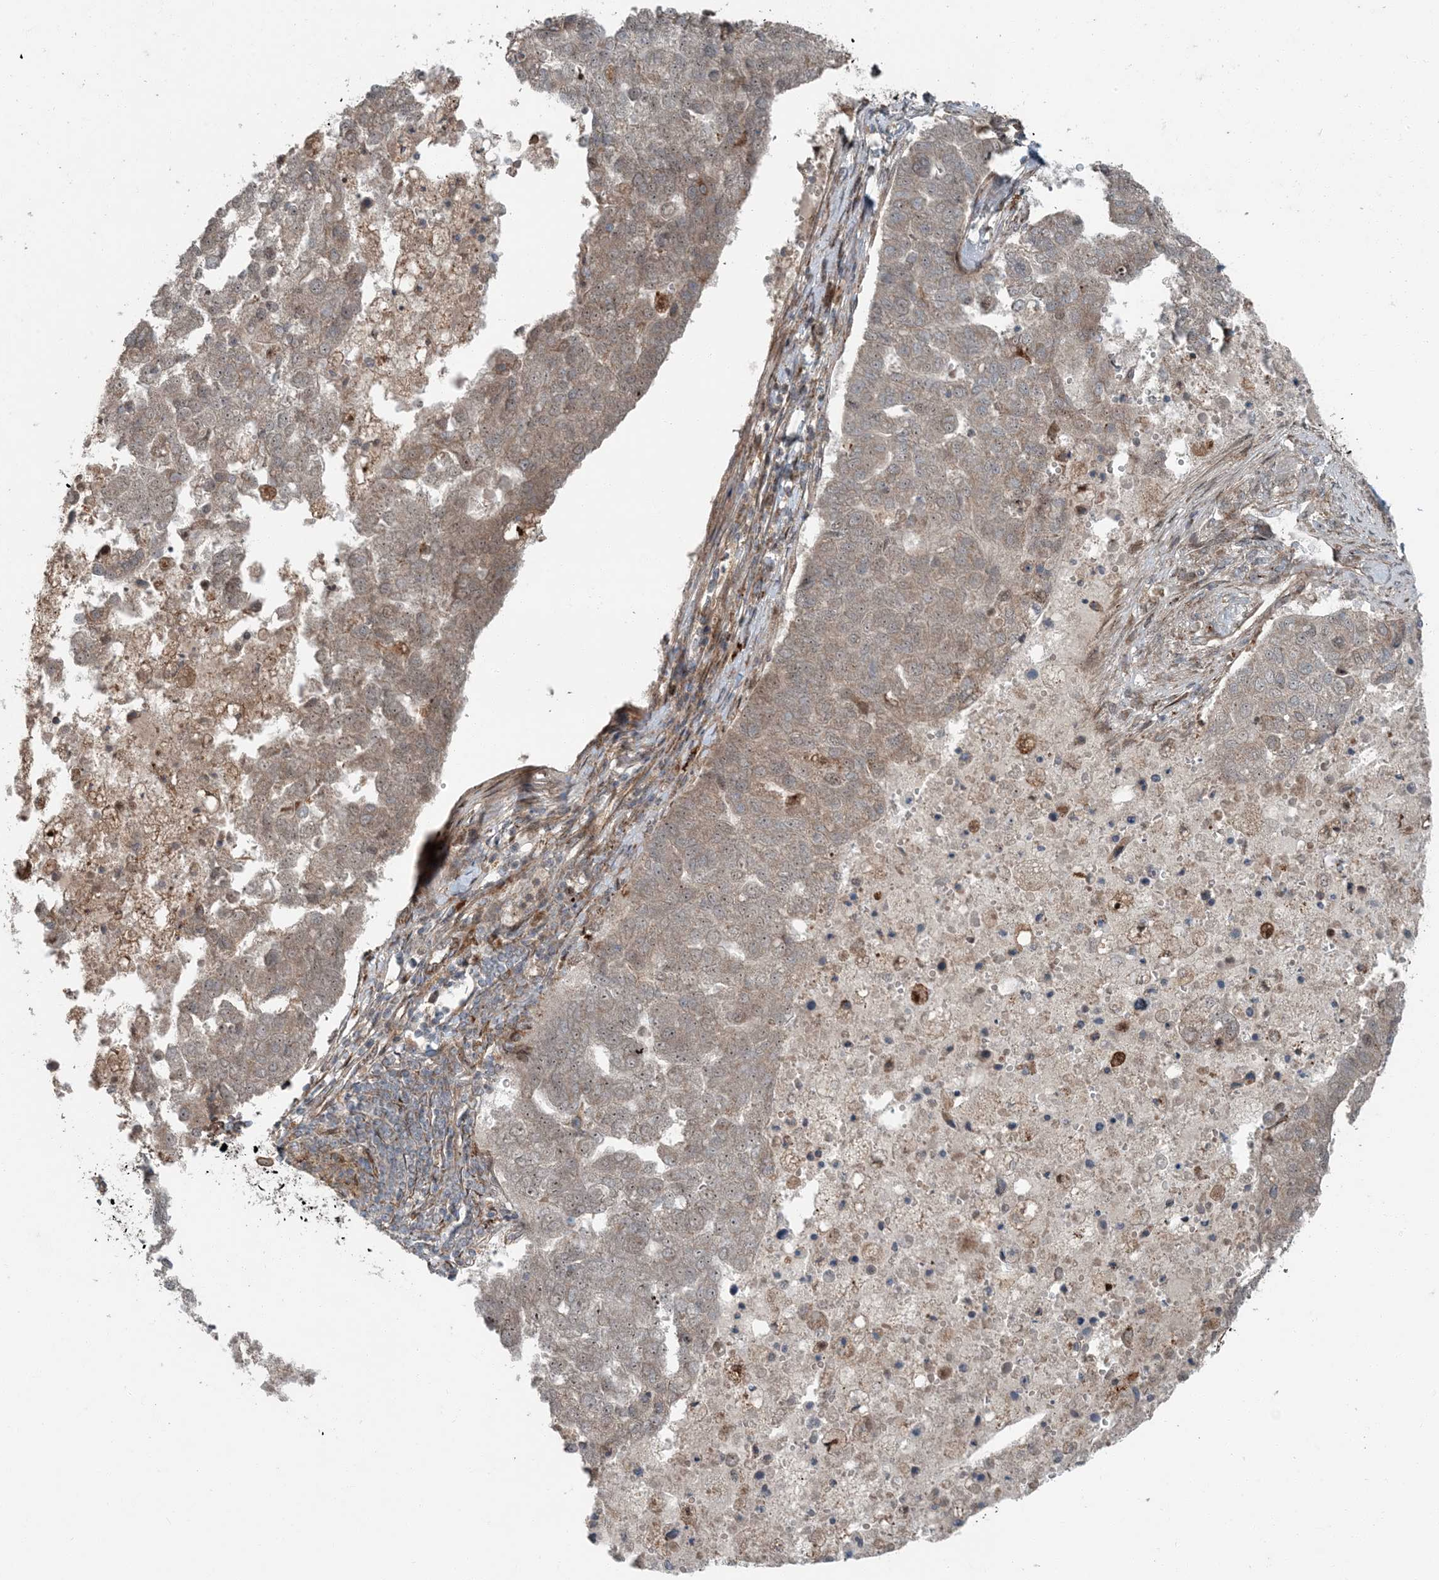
{"staining": {"intensity": "weak", "quantity": ">75%", "location": "cytoplasmic/membranous"}, "tissue": "pancreatic cancer", "cell_type": "Tumor cells", "image_type": "cancer", "snomed": [{"axis": "morphology", "description": "Adenocarcinoma, NOS"}, {"axis": "topography", "description": "Pancreas"}], "caption": "Pancreatic cancer (adenocarcinoma) stained with DAB (3,3'-diaminobenzidine) IHC displays low levels of weak cytoplasmic/membranous expression in approximately >75% of tumor cells.", "gene": "EDEM2", "patient": {"sex": "female", "age": 61}}